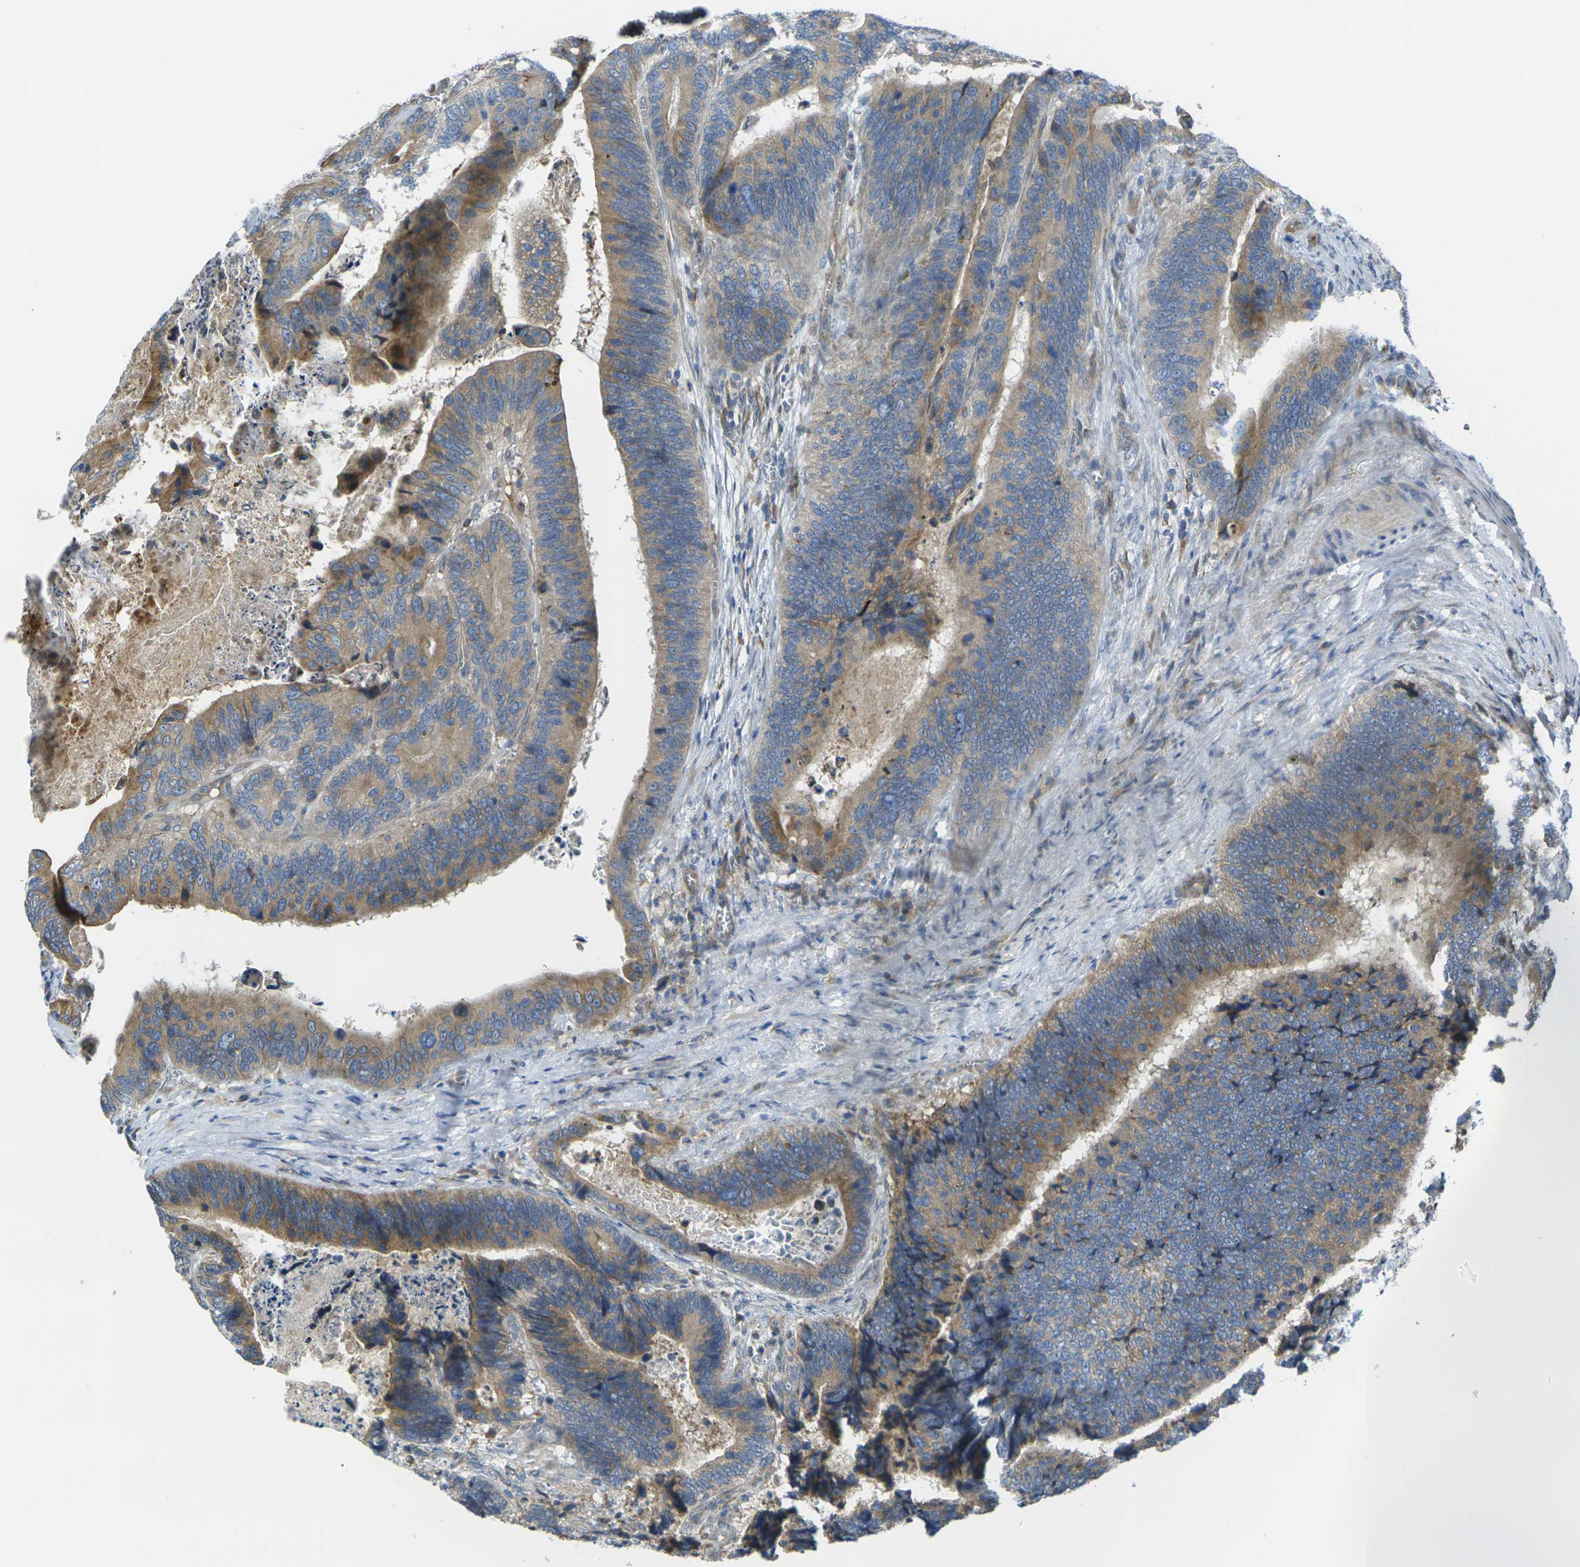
{"staining": {"intensity": "moderate", "quantity": ">75%", "location": "cytoplasmic/membranous"}, "tissue": "colorectal cancer", "cell_type": "Tumor cells", "image_type": "cancer", "snomed": [{"axis": "morphology", "description": "Adenocarcinoma, NOS"}, {"axis": "topography", "description": "Colon"}], "caption": "Colorectal adenocarcinoma stained for a protein reveals moderate cytoplasmic/membranous positivity in tumor cells. (IHC, brightfield microscopy, high magnification).", "gene": "FZD1", "patient": {"sex": "male", "age": 72}}